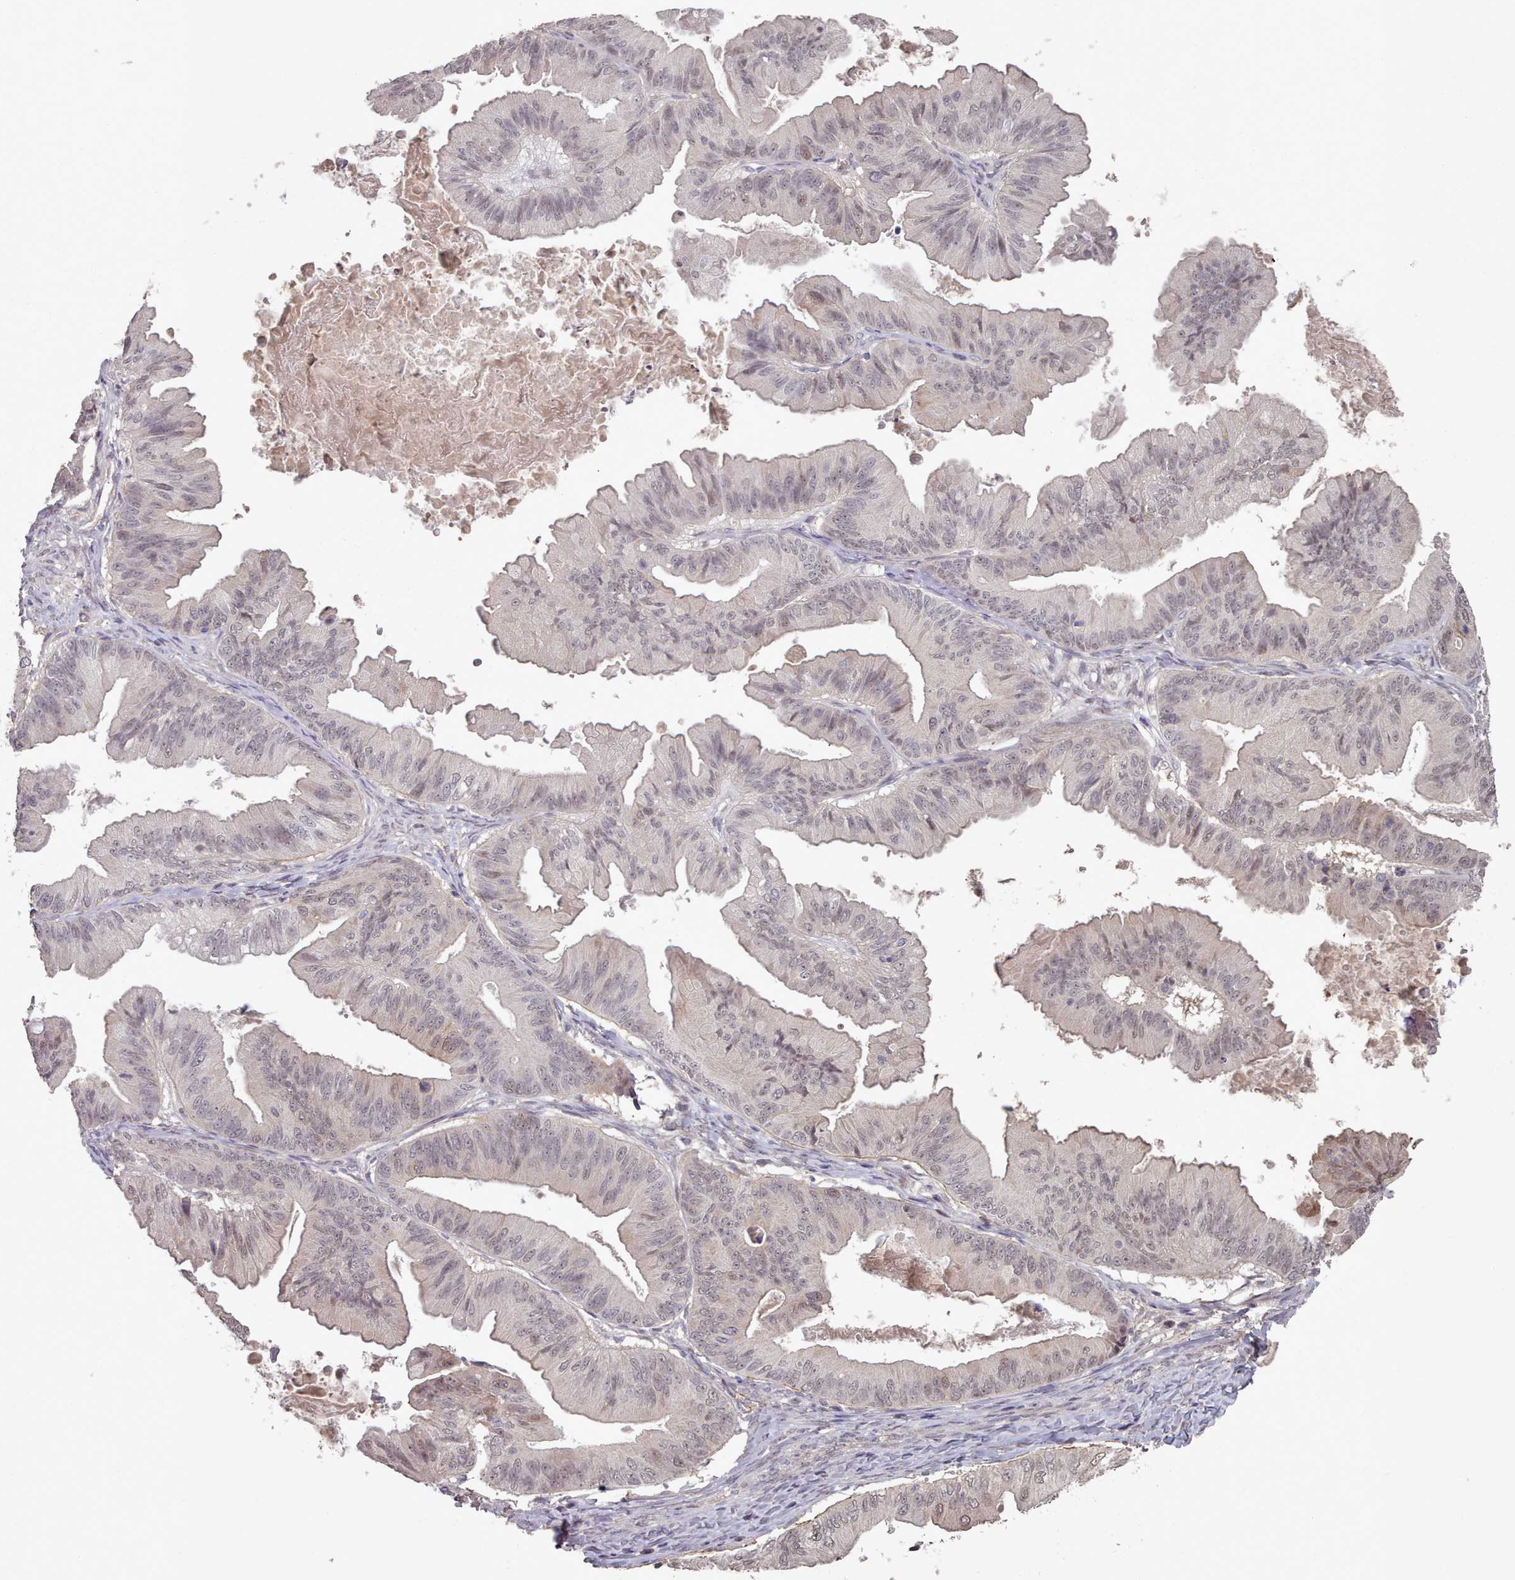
{"staining": {"intensity": "moderate", "quantity": "25%-75%", "location": "cytoplasmic/membranous,nuclear"}, "tissue": "ovarian cancer", "cell_type": "Tumor cells", "image_type": "cancer", "snomed": [{"axis": "morphology", "description": "Cystadenocarcinoma, mucinous, NOS"}, {"axis": "topography", "description": "Ovary"}], "caption": "Protein analysis of mucinous cystadenocarcinoma (ovarian) tissue shows moderate cytoplasmic/membranous and nuclear staining in approximately 25%-75% of tumor cells.", "gene": "ERCC6L", "patient": {"sex": "female", "age": 61}}